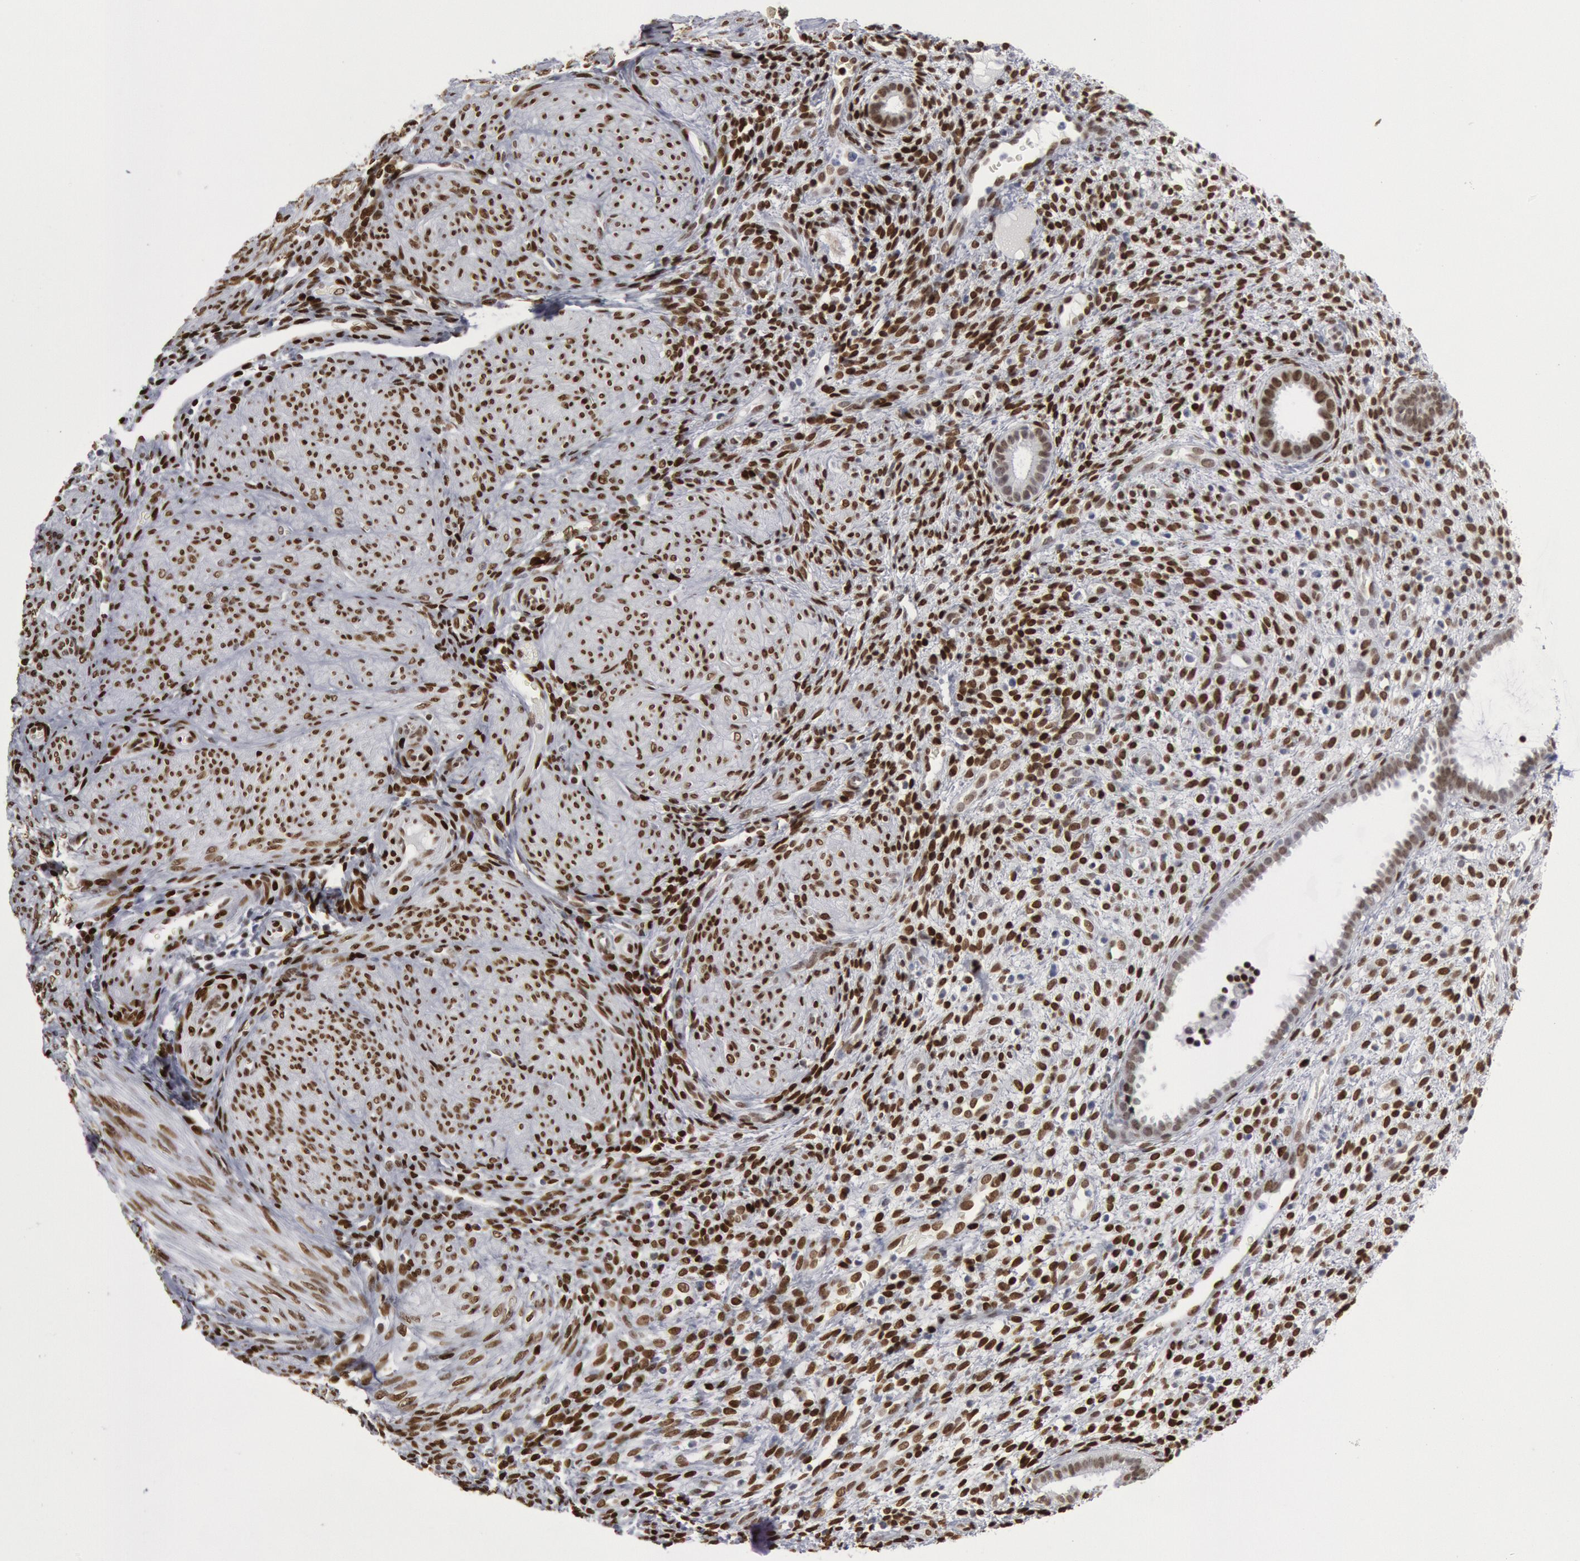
{"staining": {"intensity": "moderate", "quantity": ">75%", "location": "nuclear"}, "tissue": "endometrium", "cell_type": "Cells in endometrial stroma", "image_type": "normal", "snomed": [{"axis": "morphology", "description": "Normal tissue, NOS"}, {"axis": "topography", "description": "Endometrium"}], "caption": "Protein expression analysis of normal endometrium shows moderate nuclear expression in approximately >75% of cells in endometrial stroma. (DAB IHC, brown staining for protein, blue staining for nuclei).", "gene": "MECP2", "patient": {"sex": "female", "age": 72}}